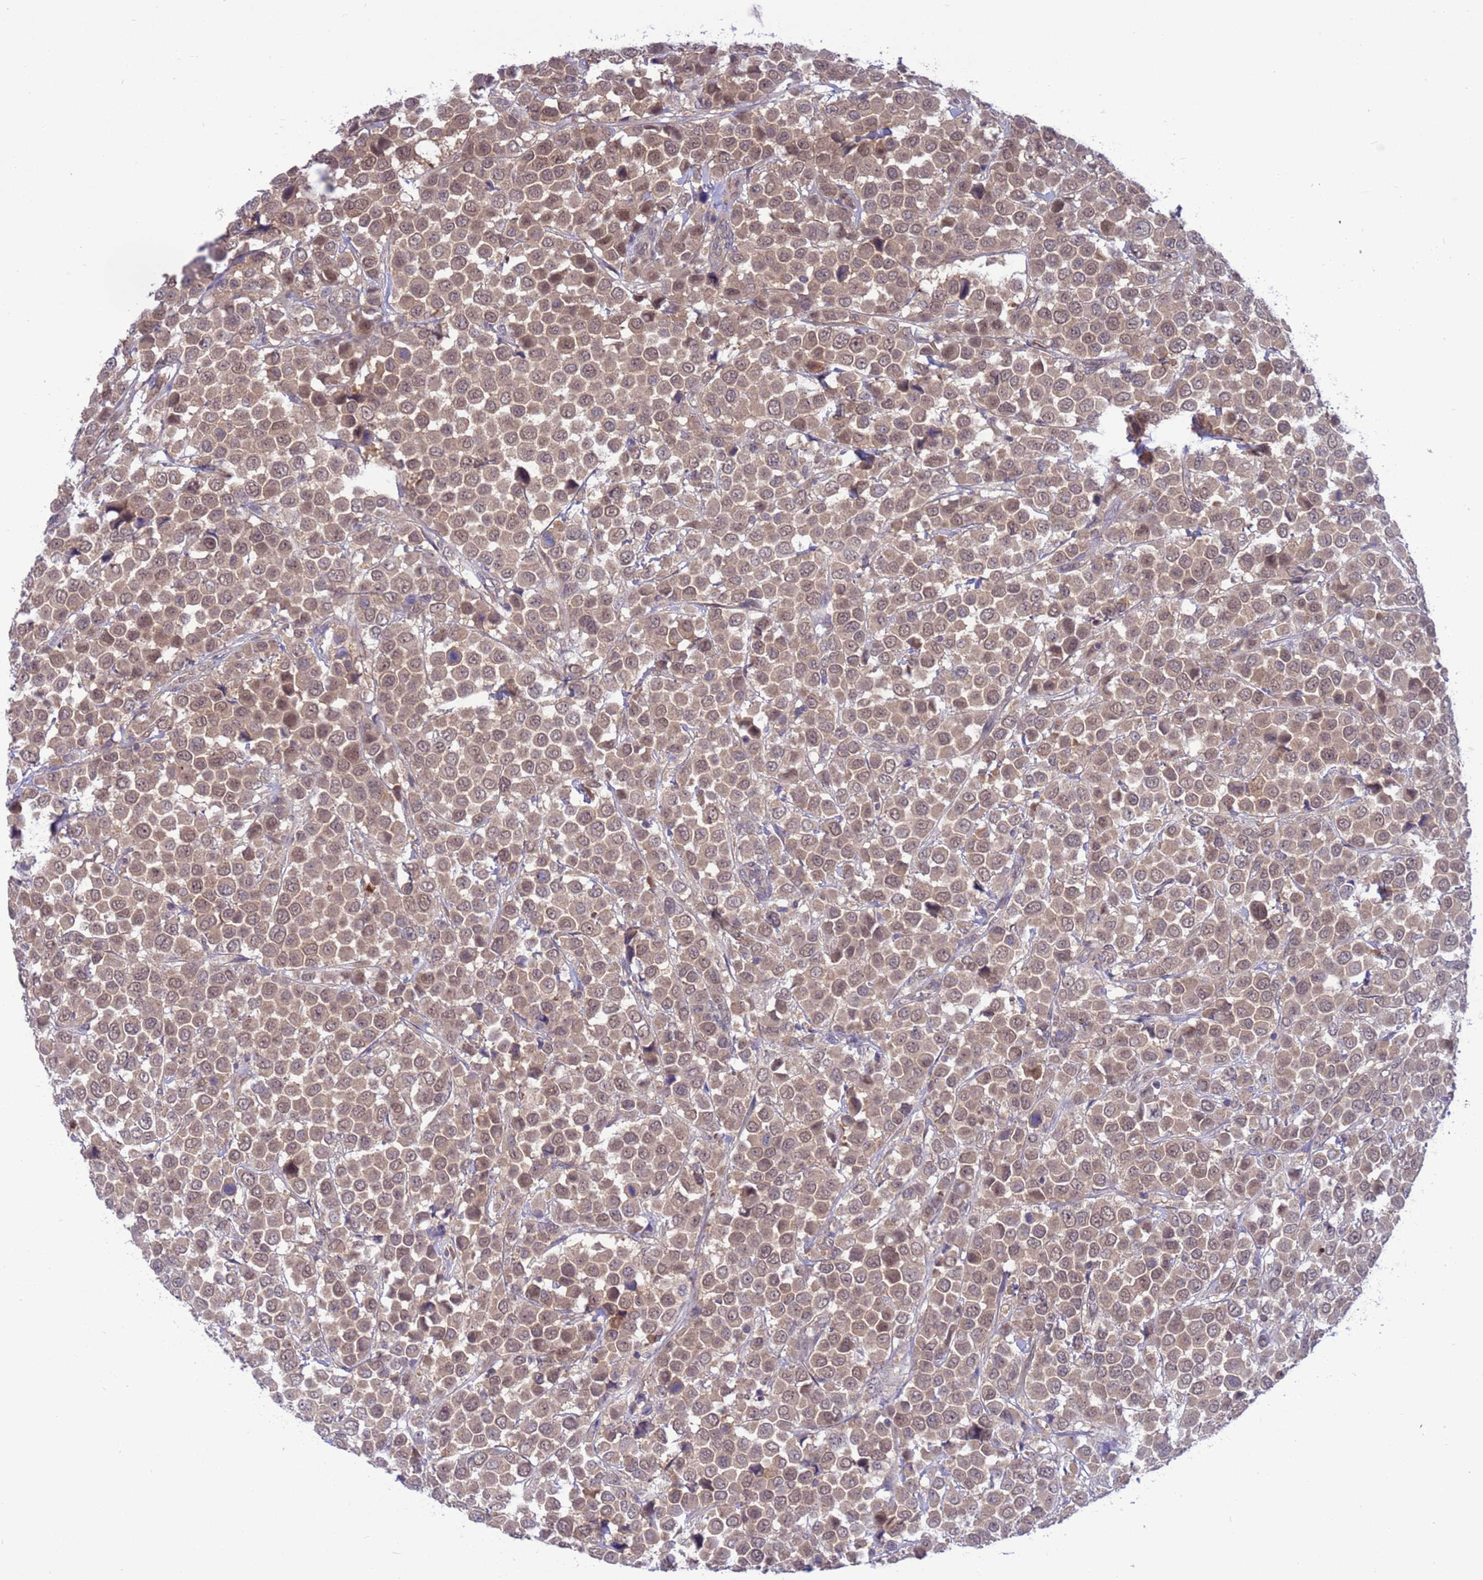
{"staining": {"intensity": "weak", "quantity": ">75%", "location": "cytoplasmic/membranous,nuclear"}, "tissue": "breast cancer", "cell_type": "Tumor cells", "image_type": "cancer", "snomed": [{"axis": "morphology", "description": "Duct carcinoma"}, {"axis": "topography", "description": "Breast"}], "caption": "Immunohistochemical staining of breast cancer exhibits low levels of weak cytoplasmic/membranous and nuclear staining in about >75% of tumor cells.", "gene": "ZNF461", "patient": {"sex": "female", "age": 61}}